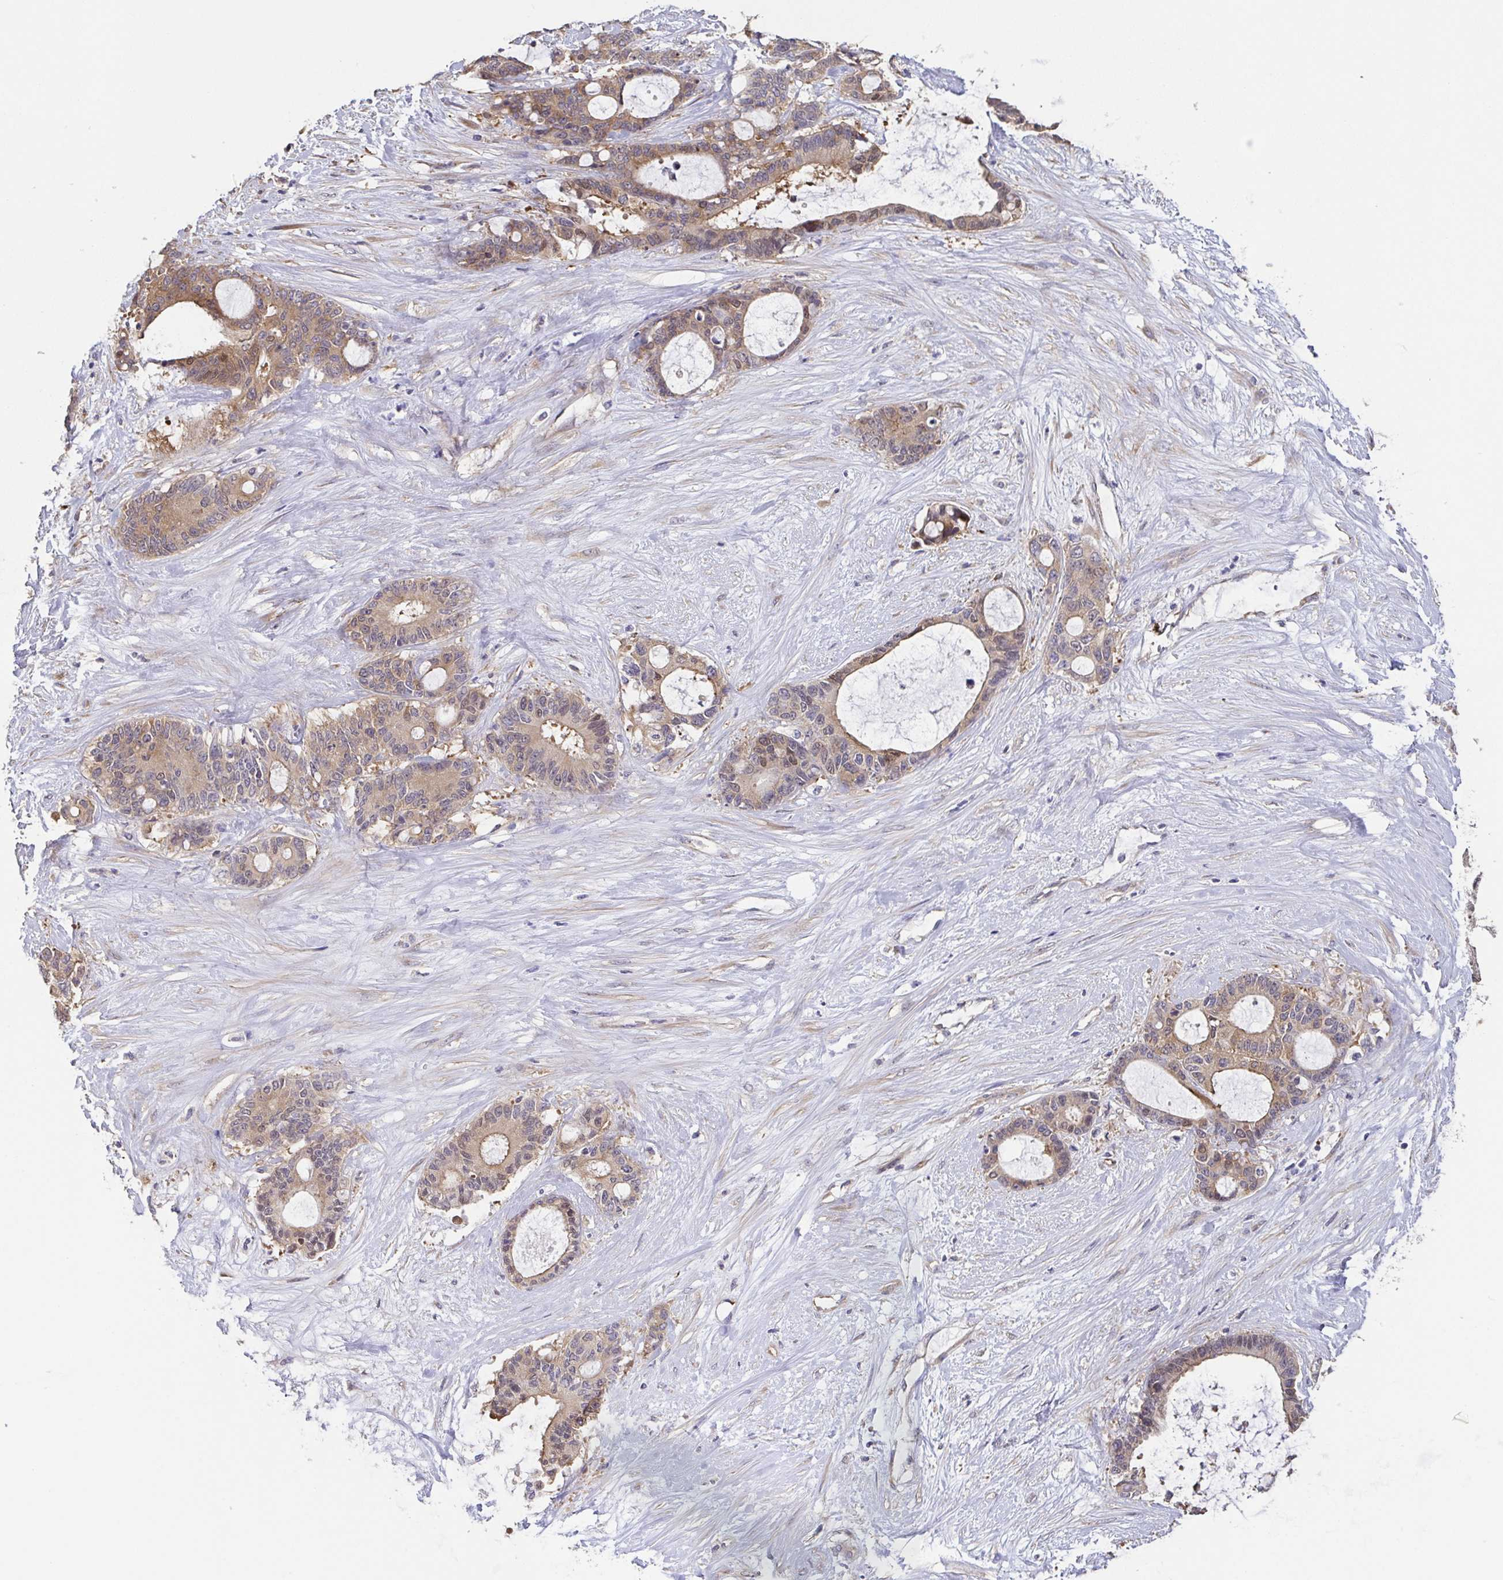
{"staining": {"intensity": "weak", "quantity": "25%-75%", "location": "cytoplasmic/membranous"}, "tissue": "liver cancer", "cell_type": "Tumor cells", "image_type": "cancer", "snomed": [{"axis": "morphology", "description": "Normal tissue, NOS"}, {"axis": "morphology", "description": "Cholangiocarcinoma"}, {"axis": "topography", "description": "Liver"}, {"axis": "topography", "description": "Peripheral nerve tissue"}], "caption": "DAB immunohistochemical staining of liver cancer reveals weak cytoplasmic/membranous protein staining in approximately 25%-75% of tumor cells. The staining was performed using DAB (3,3'-diaminobenzidine) to visualize the protein expression in brown, while the nuclei were stained in blue with hematoxylin (Magnification: 20x).", "gene": "EIF3D", "patient": {"sex": "female", "age": 73}}